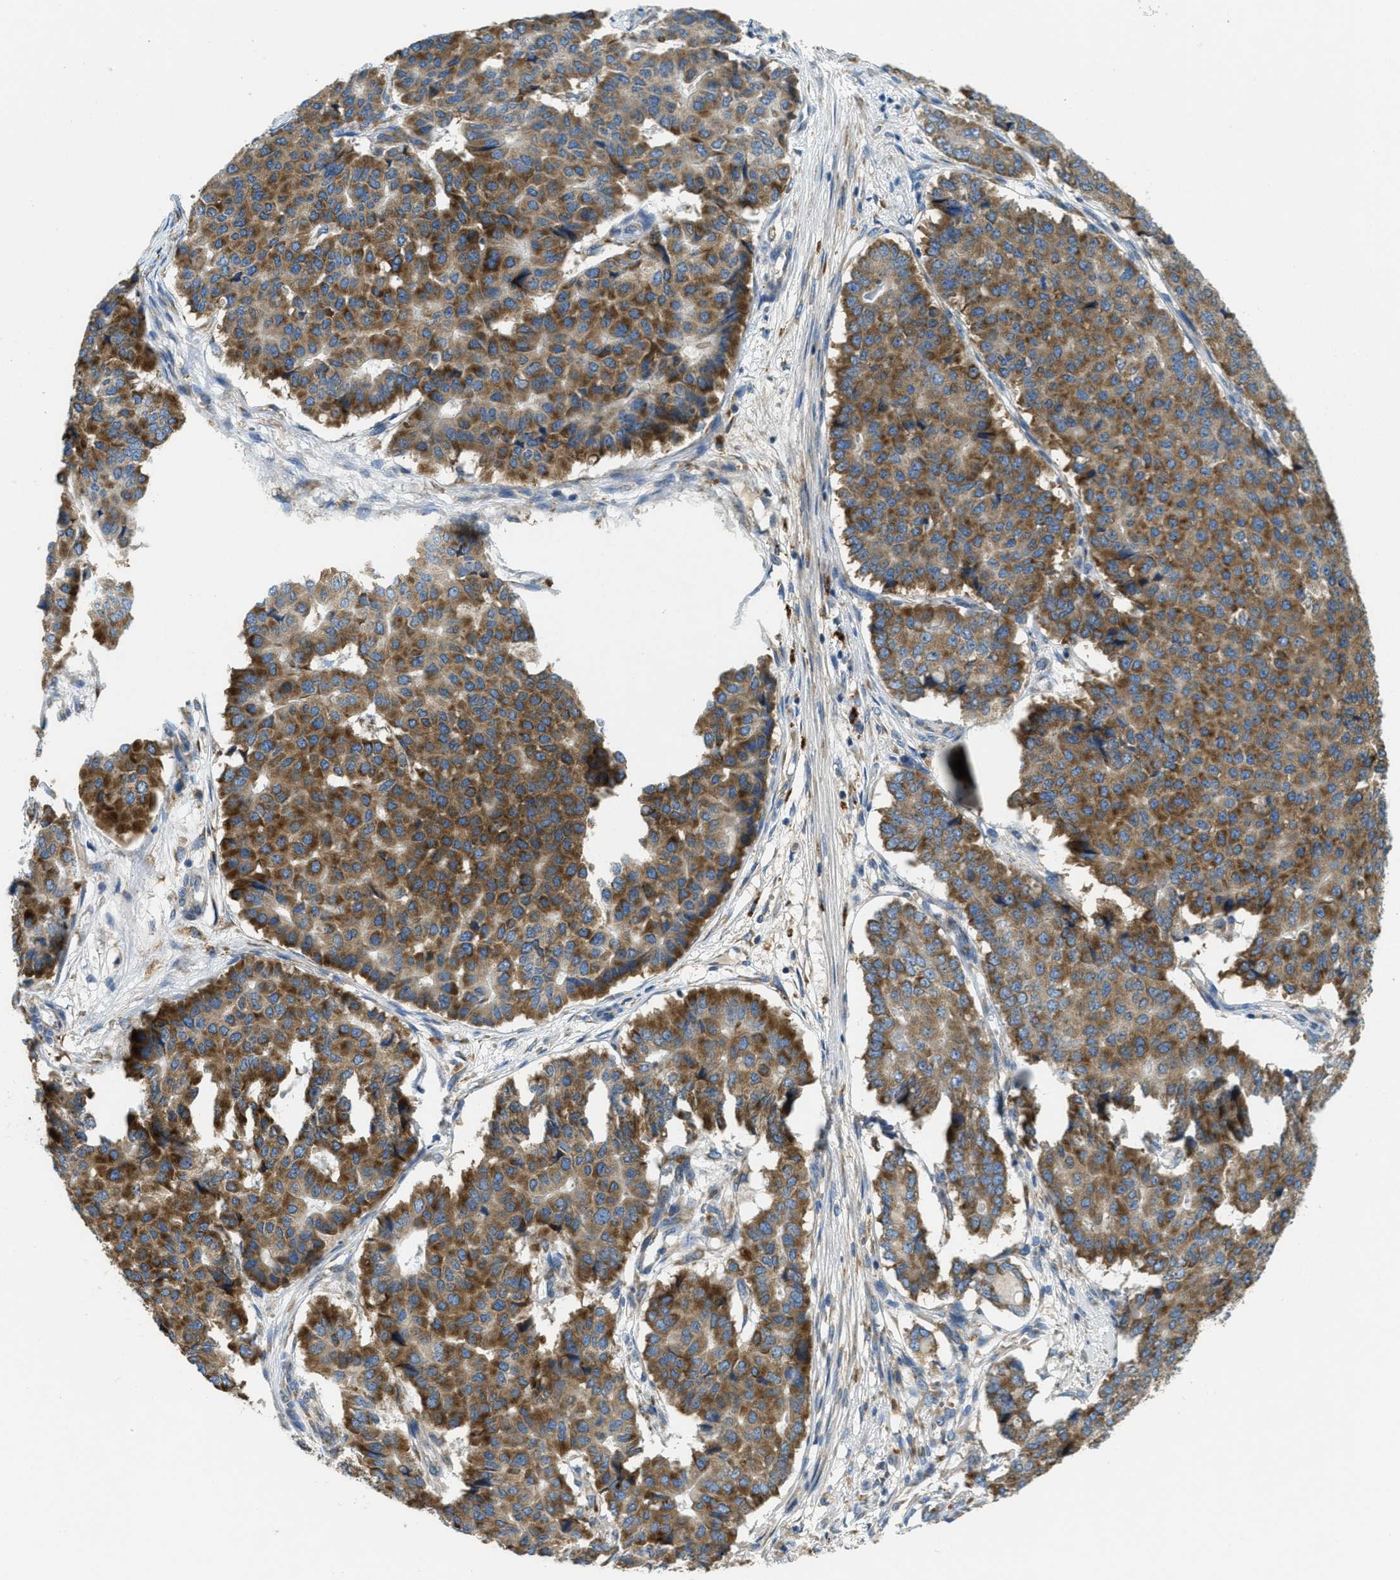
{"staining": {"intensity": "moderate", "quantity": ">75%", "location": "cytoplasmic/membranous"}, "tissue": "pancreatic cancer", "cell_type": "Tumor cells", "image_type": "cancer", "snomed": [{"axis": "morphology", "description": "Adenocarcinoma, NOS"}, {"axis": "topography", "description": "Pancreas"}], "caption": "Pancreatic adenocarcinoma stained for a protein demonstrates moderate cytoplasmic/membranous positivity in tumor cells. (DAB (3,3'-diaminobenzidine) IHC, brown staining for protein, blue staining for nuclei).", "gene": "SSR1", "patient": {"sex": "male", "age": 50}}